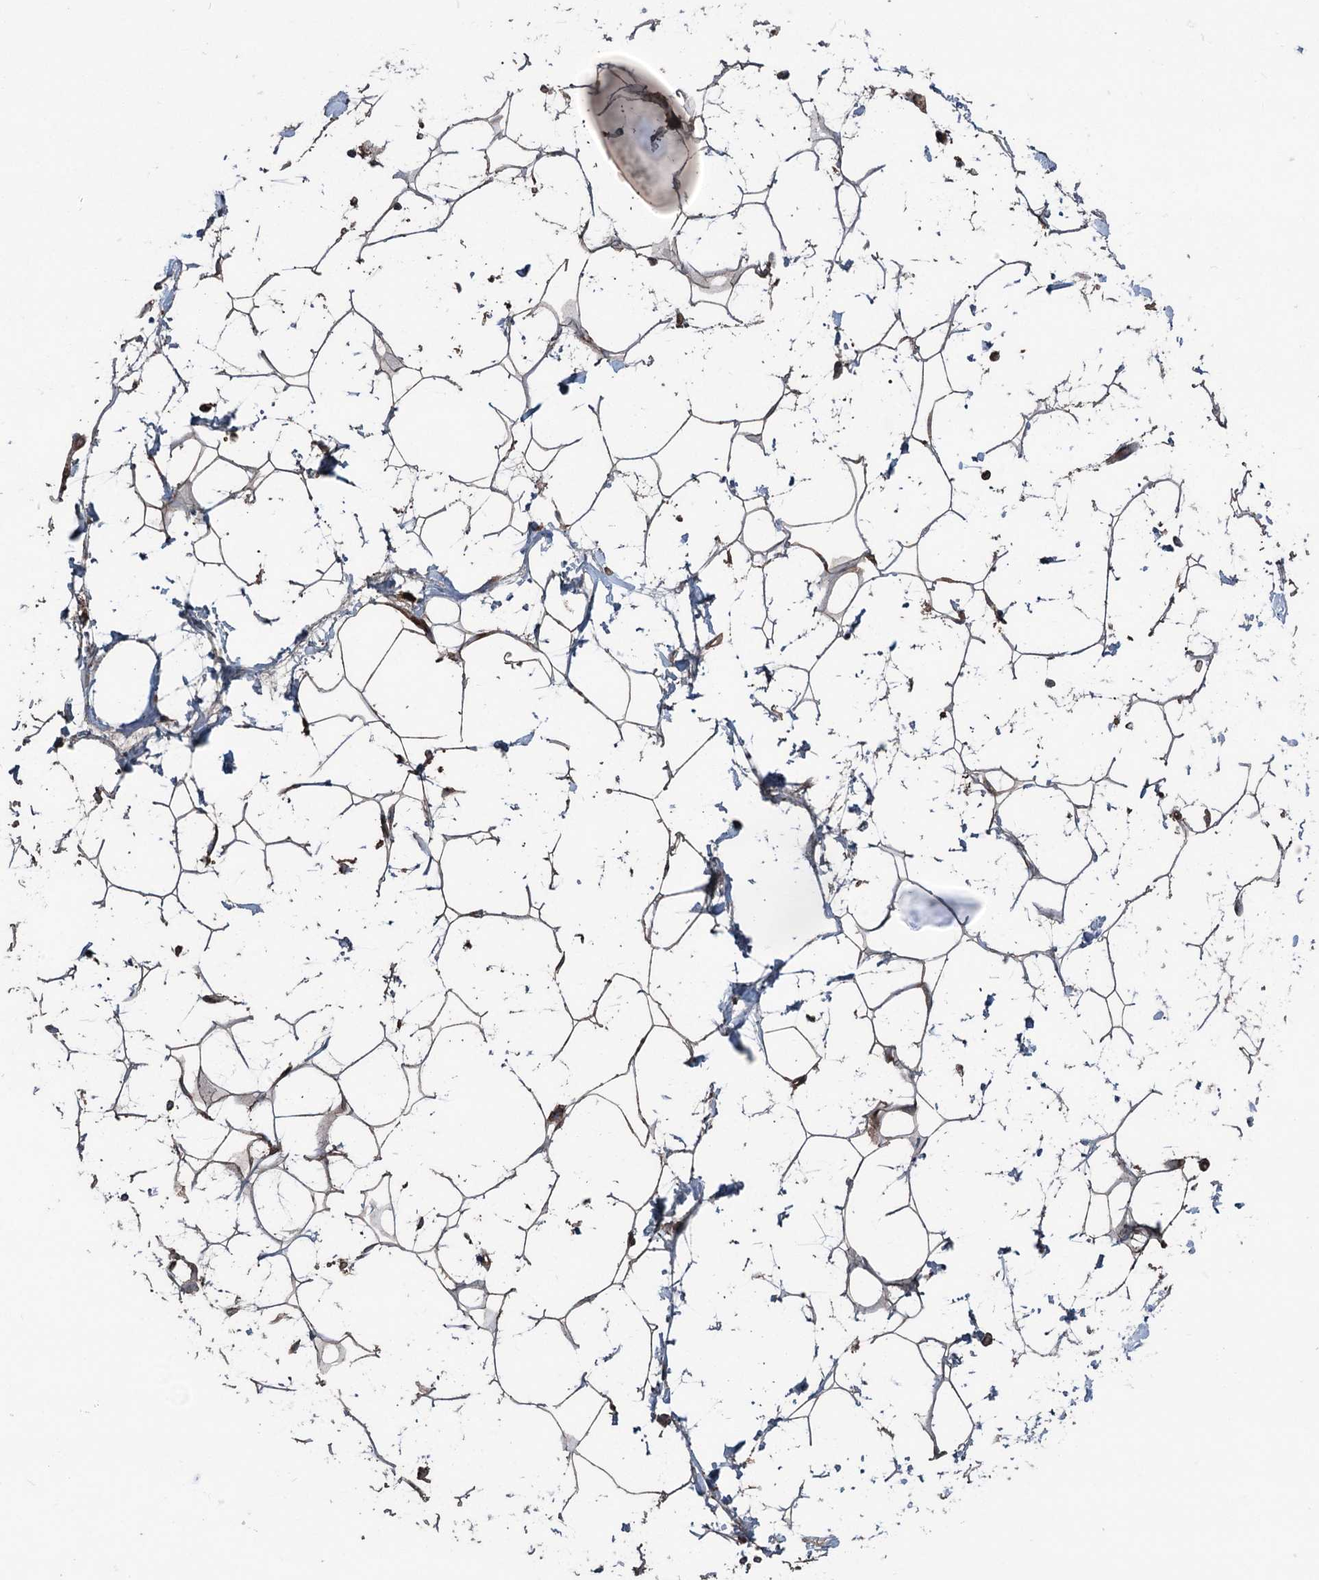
{"staining": {"intensity": "moderate", "quantity": ">75%", "location": "cytoplasmic/membranous"}, "tissue": "adipose tissue", "cell_type": "Adipocytes", "image_type": "normal", "snomed": [{"axis": "morphology", "description": "Normal tissue, NOS"}, {"axis": "topography", "description": "Breast"}], "caption": "This photomicrograph demonstrates immunohistochemistry (IHC) staining of normal human adipose tissue, with medium moderate cytoplasmic/membranous staining in approximately >75% of adipocytes.", "gene": "RNF214", "patient": {"sex": "female", "age": 26}}